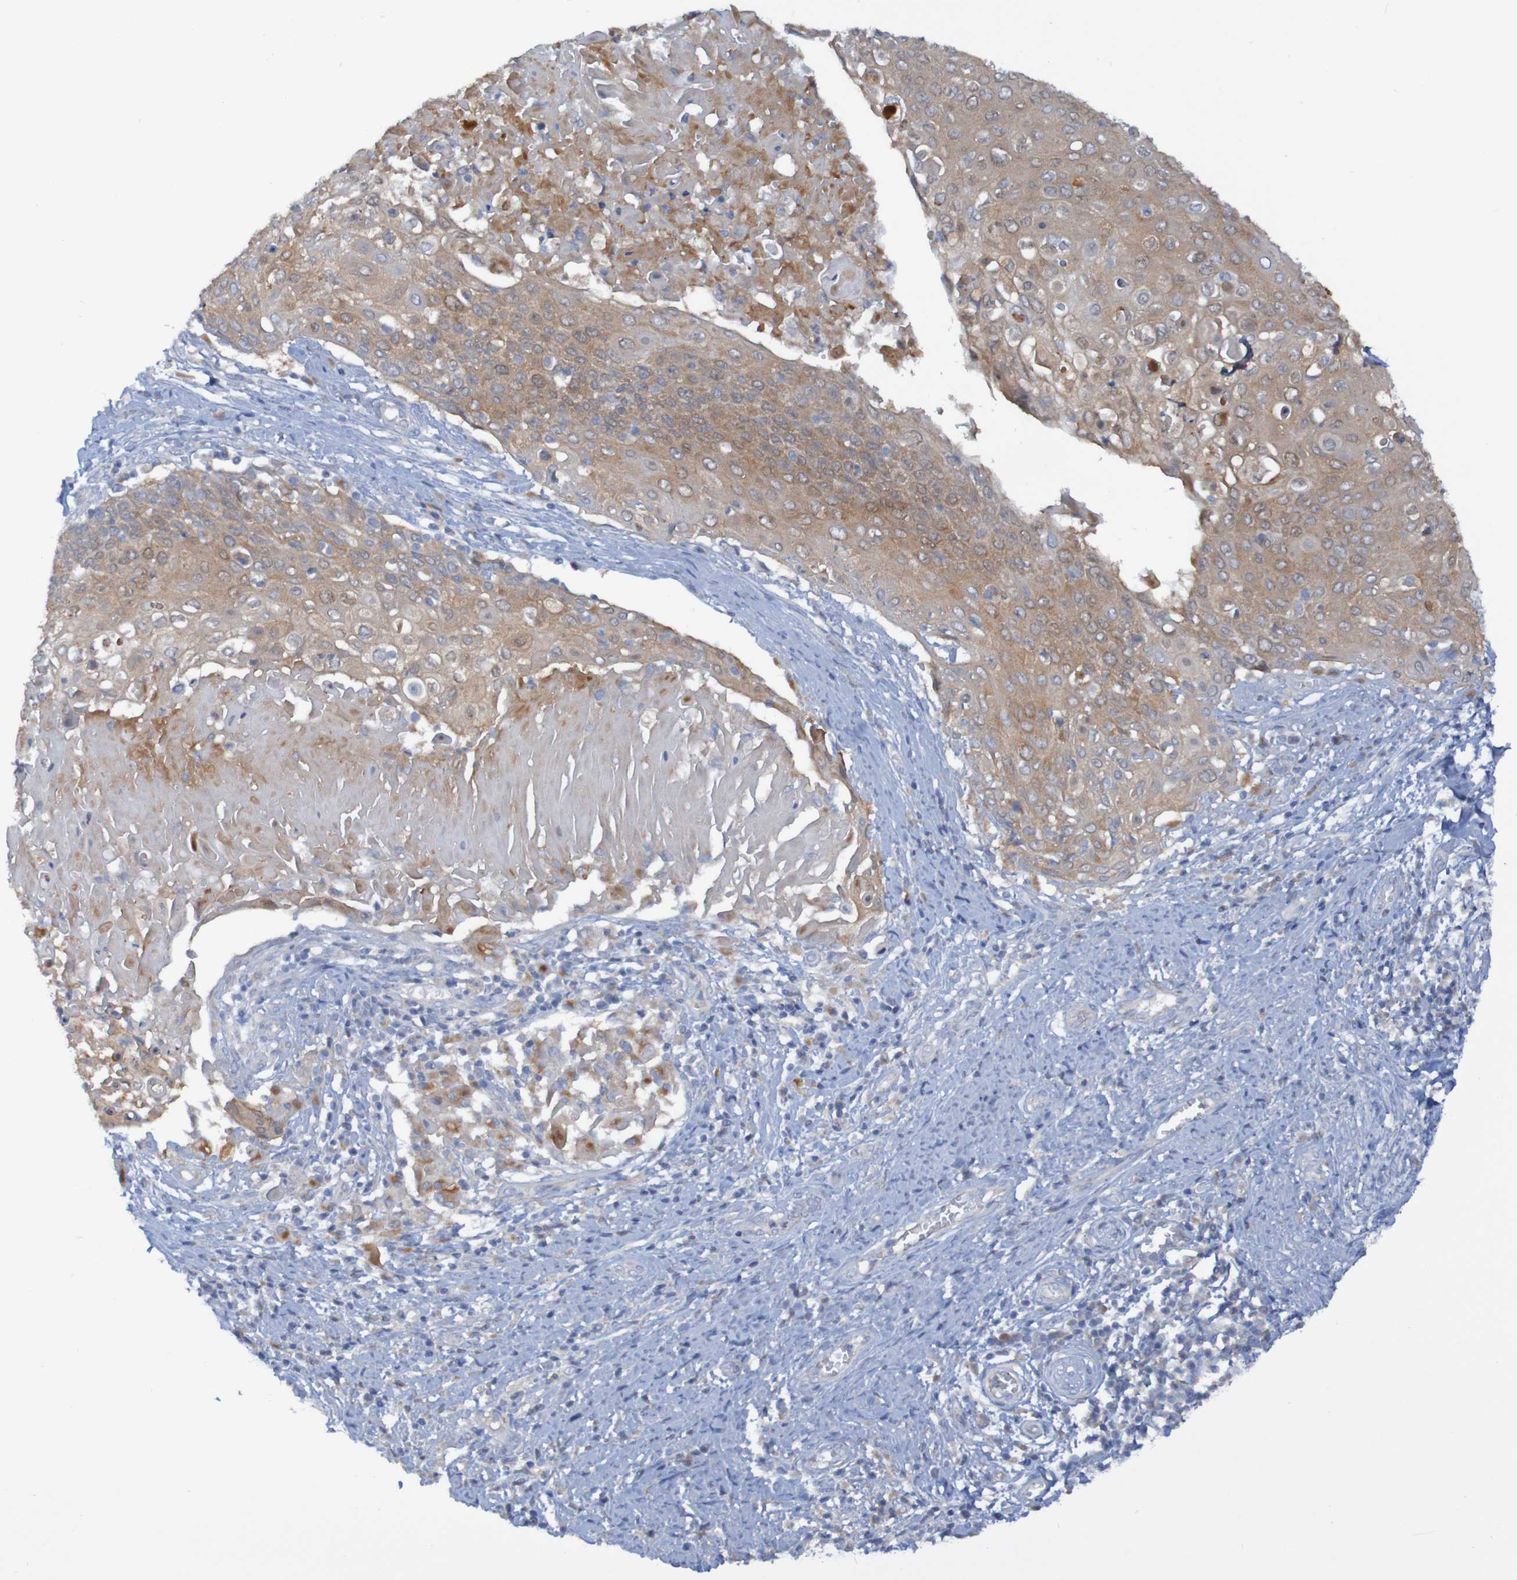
{"staining": {"intensity": "moderate", "quantity": ">75%", "location": "cytoplasmic/membranous"}, "tissue": "cervical cancer", "cell_type": "Tumor cells", "image_type": "cancer", "snomed": [{"axis": "morphology", "description": "Squamous cell carcinoma, NOS"}, {"axis": "topography", "description": "Cervix"}], "caption": "Immunohistochemical staining of human cervical cancer reveals moderate cytoplasmic/membranous protein expression in approximately >75% of tumor cells.", "gene": "ARHGEF16", "patient": {"sex": "female", "age": 39}}